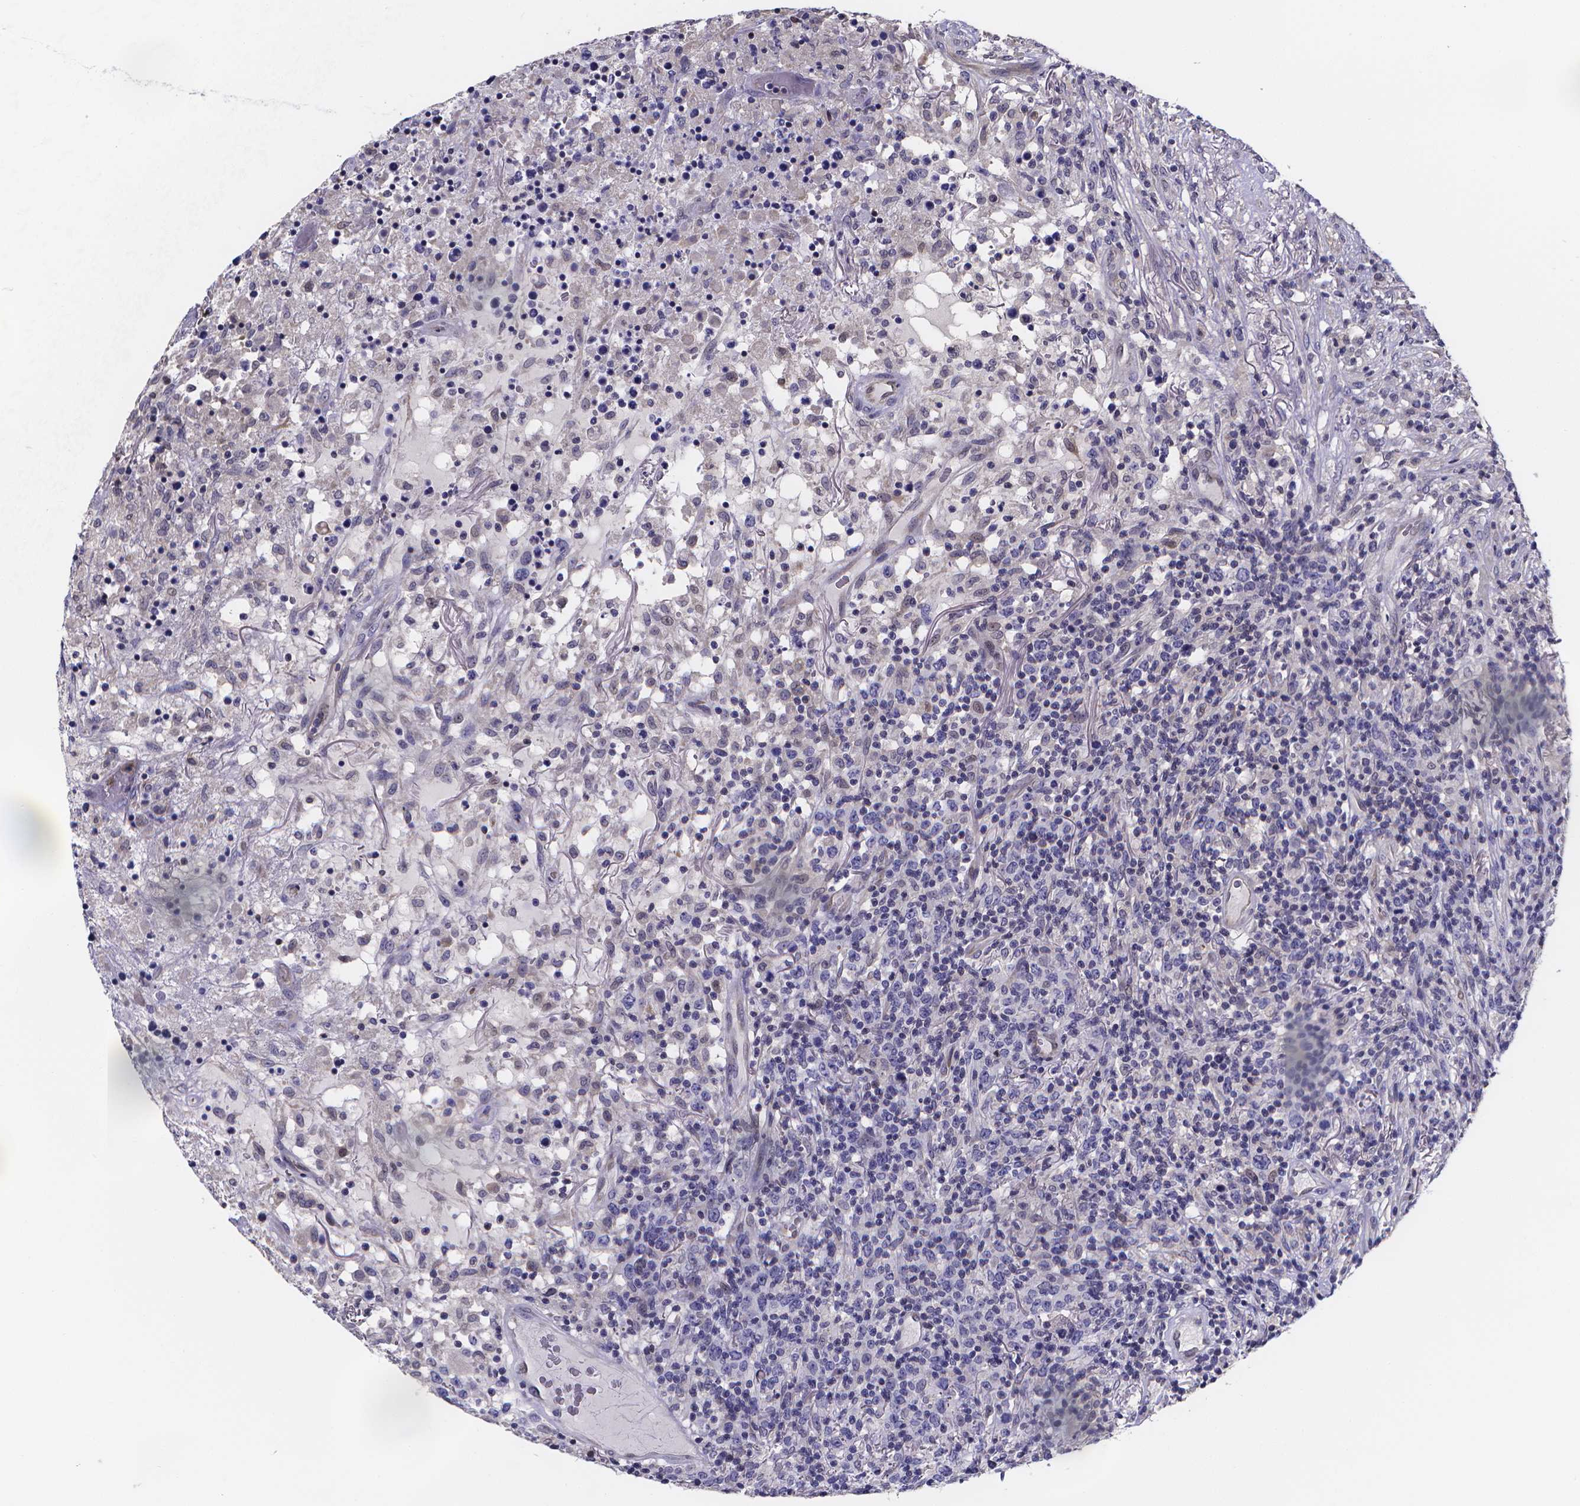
{"staining": {"intensity": "negative", "quantity": "none", "location": "none"}, "tissue": "lymphoma", "cell_type": "Tumor cells", "image_type": "cancer", "snomed": [{"axis": "morphology", "description": "Malignant lymphoma, non-Hodgkin's type, High grade"}, {"axis": "topography", "description": "Lung"}], "caption": "An immunohistochemistry (IHC) histopathology image of high-grade malignant lymphoma, non-Hodgkin's type is shown. There is no staining in tumor cells of high-grade malignant lymphoma, non-Hodgkin's type.", "gene": "PAH", "patient": {"sex": "male", "age": 79}}